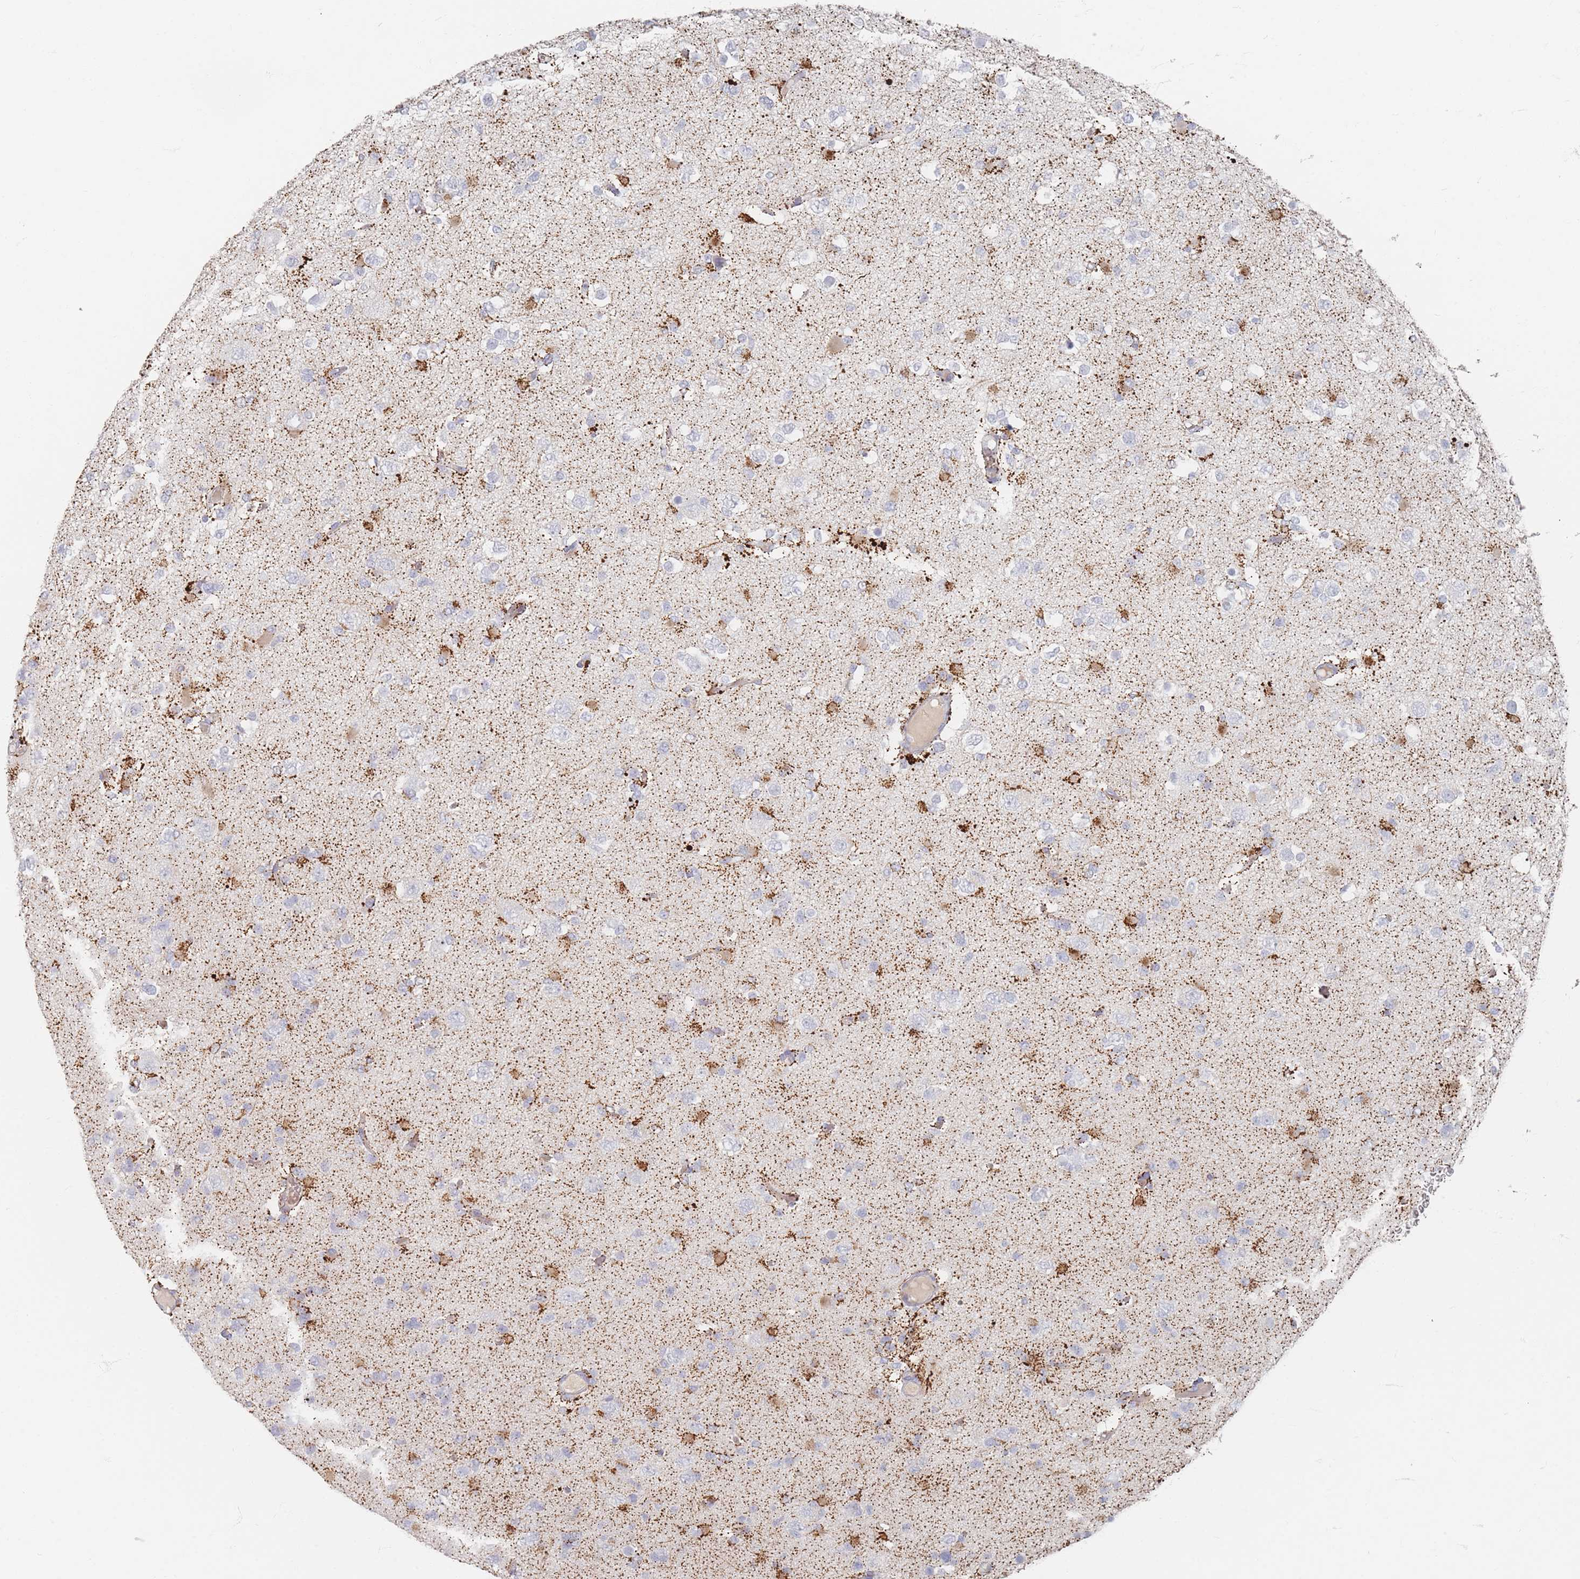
{"staining": {"intensity": "negative", "quantity": "none", "location": "none"}, "tissue": "glioma", "cell_type": "Tumor cells", "image_type": "cancer", "snomed": [{"axis": "morphology", "description": "Glioma, malignant, Low grade"}, {"axis": "topography", "description": "Brain"}], "caption": "IHC of human glioma displays no positivity in tumor cells.", "gene": "HELZ2", "patient": {"sex": "female", "age": 22}}